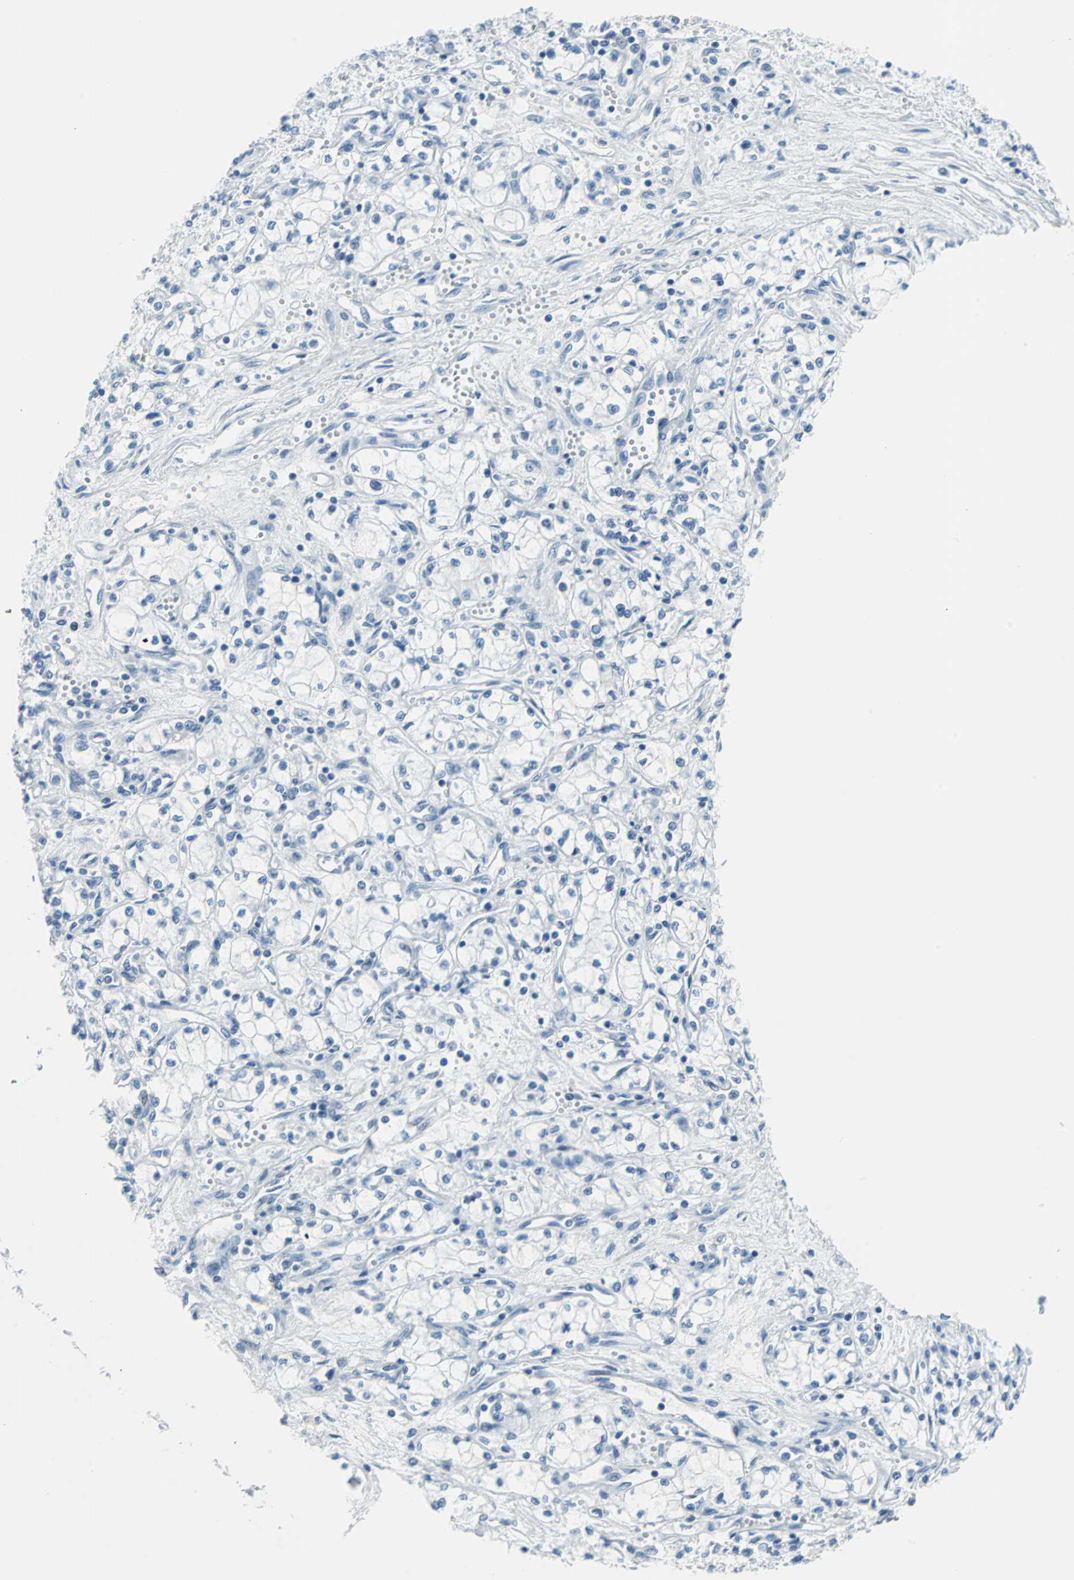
{"staining": {"intensity": "negative", "quantity": "none", "location": "none"}, "tissue": "renal cancer", "cell_type": "Tumor cells", "image_type": "cancer", "snomed": [{"axis": "morphology", "description": "Normal tissue, NOS"}, {"axis": "morphology", "description": "Adenocarcinoma, NOS"}, {"axis": "topography", "description": "Kidney"}], "caption": "DAB (3,3'-diaminobenzidine) immunohistochemical staining of human renal adenocarcinoma shows no significant staining in tumor cells.", "gene": "DNAI2", "patient": {"sex": "male", "age": 59}}